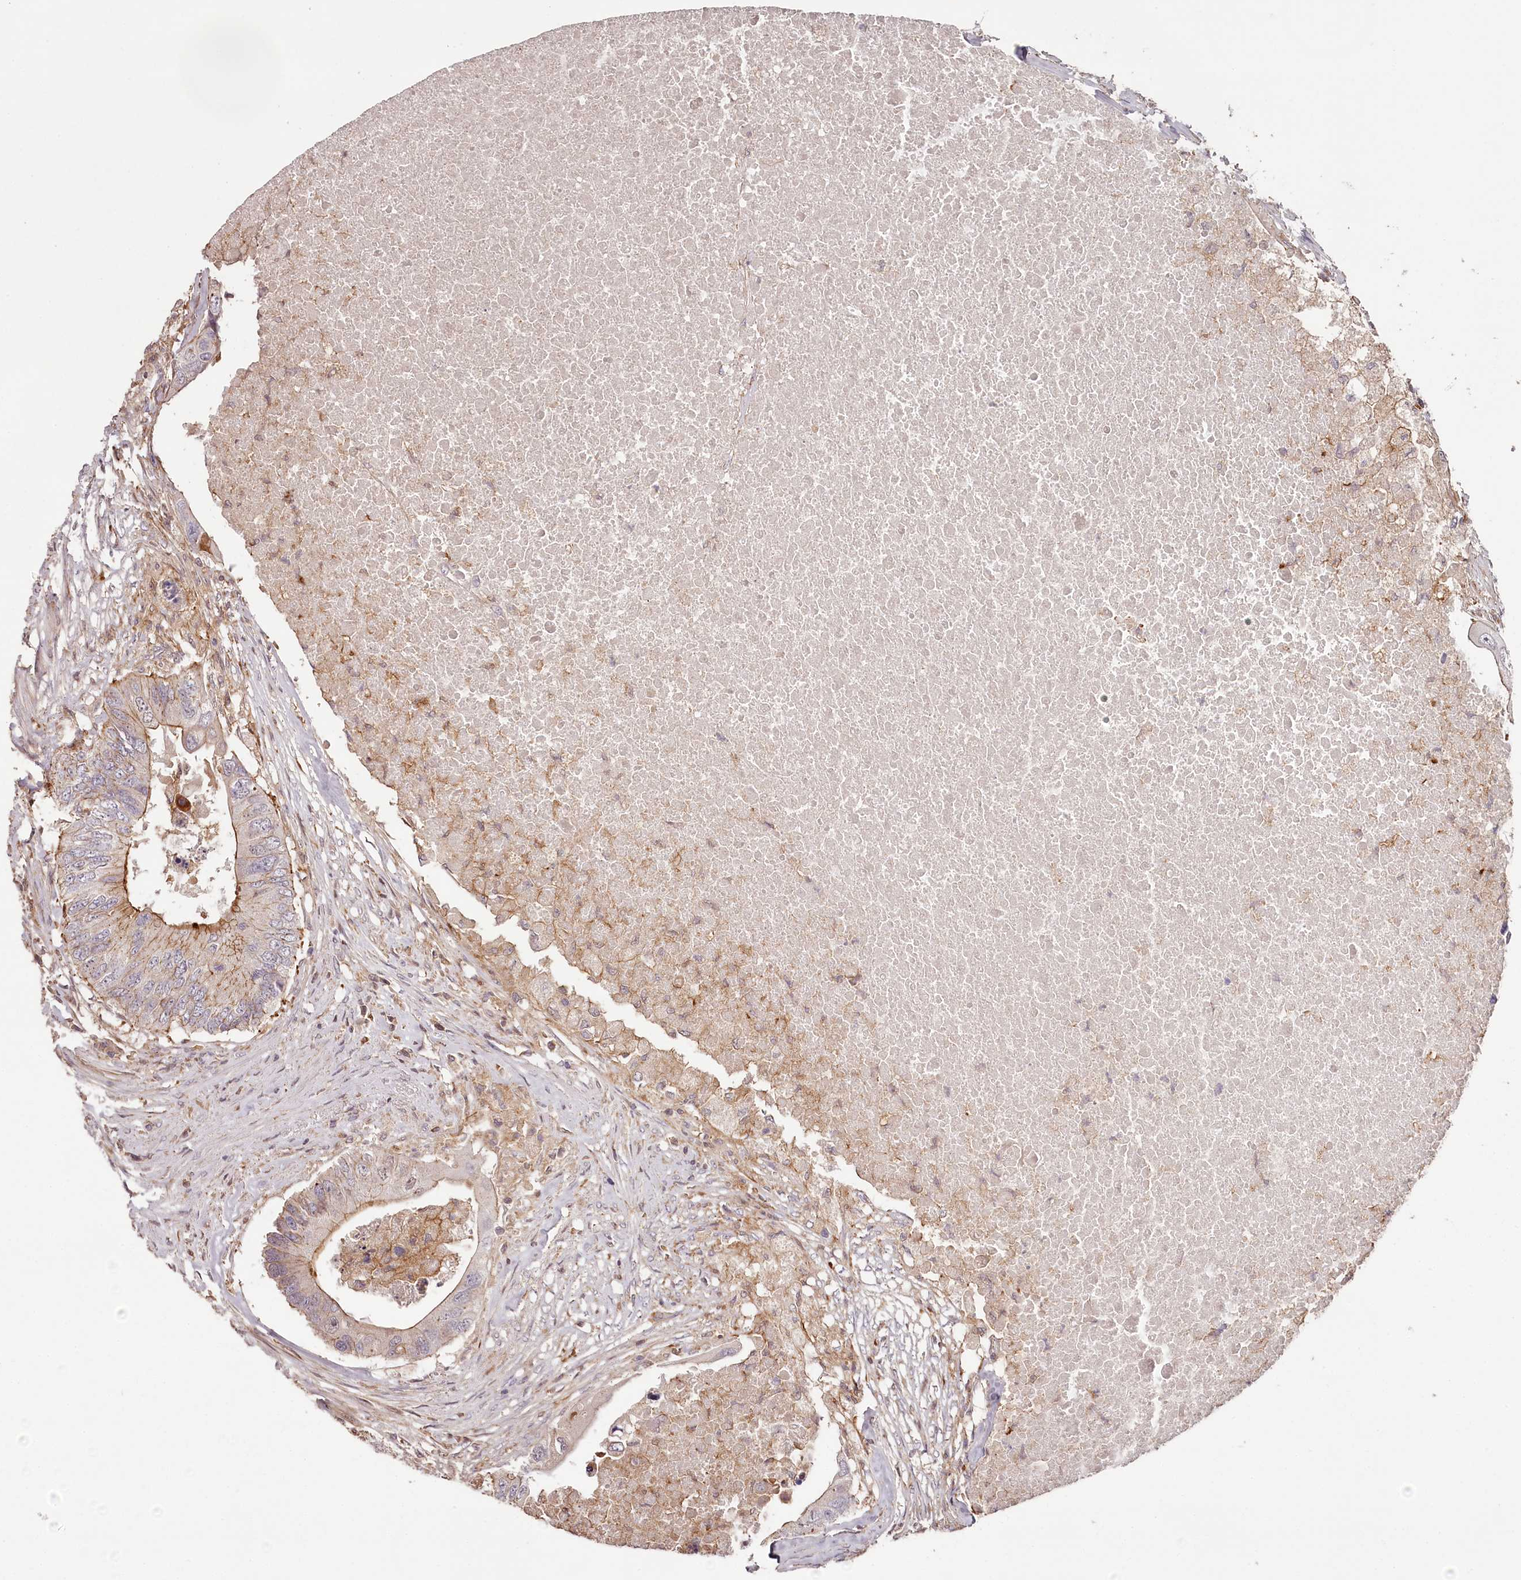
{"staining": {"intensity": "moderate", "quantity": "25%-75%", "location": "cytoplasmic/membranous"}, "tissue": "colorectal cancer", "cell_type": "Tumor cells", "image_type": "cancer", "snomed": [{"axis": "morphology", "description": "Adenocarcinoma, NOS"}, {"axis": "topography", "description": "Colon"}], "caption": "The micrograph displays staining of colorectal cancer, revealing moderate cytoplasmic/membranous protein staining (brown color) within tumor cells. The staining is performed using DAB (3,3'-diaminobenzidine) brown chromogen to label protein expression. The nuclei are counter-stained blue using hematoxylin.", "gene": "KIF14", "patient": {"sex": "male", "age": 71}}